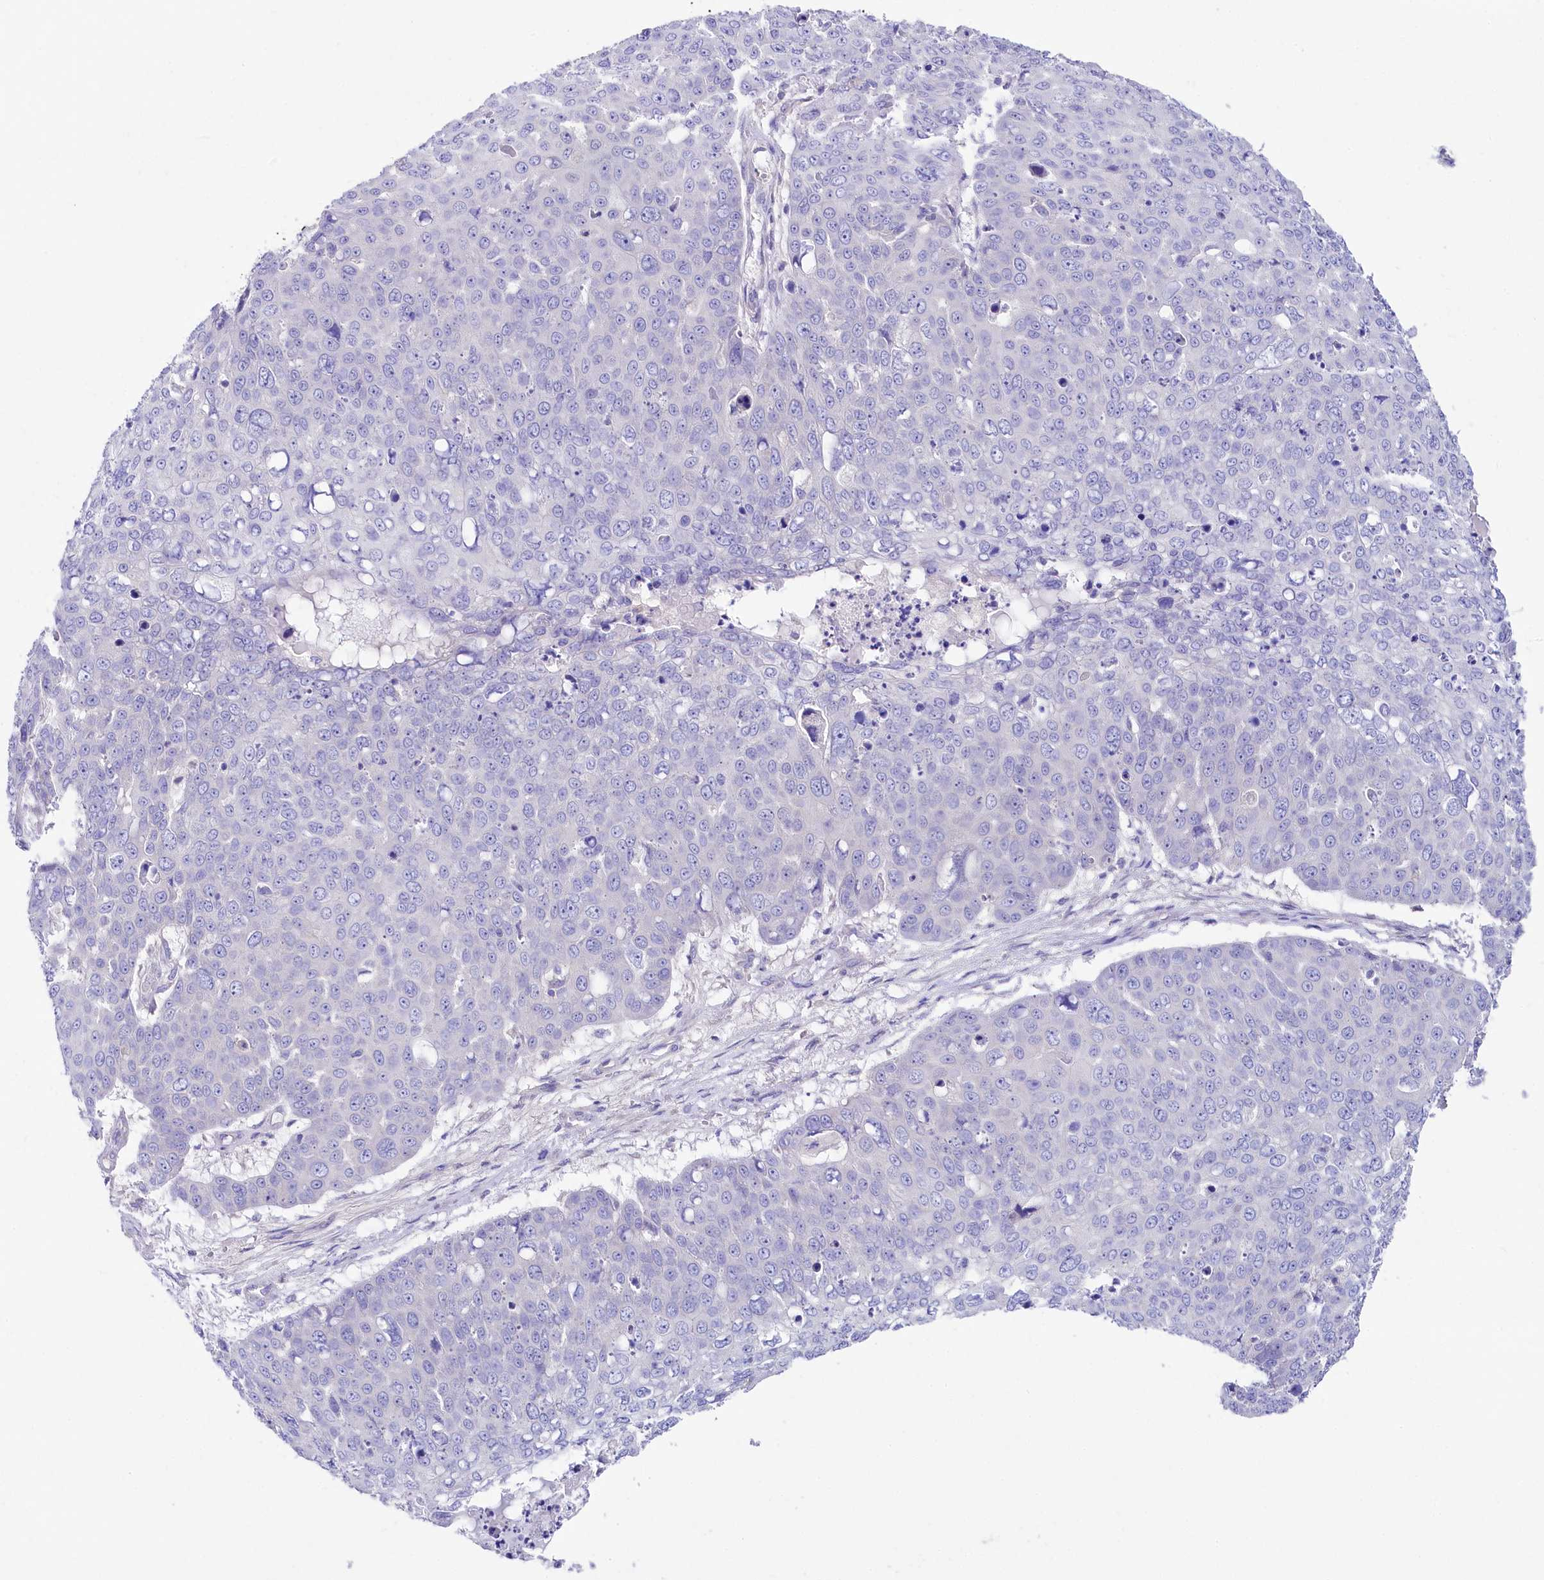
{"staining": {"intensity": "negative", "quantity": "none", "location": "none"}, "tissue": "skin cancer", "cell_type": "Tumor cells", "image_type": "cancer", "snomed": [{"axis": "morphology", "description": "Squamous cell carcinoma, NOS"}, {"axis": "topography", "description": "Skin"}], "caption": "DAB (3,3'-diaminobenzidine) immunohistochemical staining of skin squamous cell carcinoma exhibits no significant positivity in tumor cells.", "gene": "VPS26B", "patient": {"sex": "male", "age": 71}}